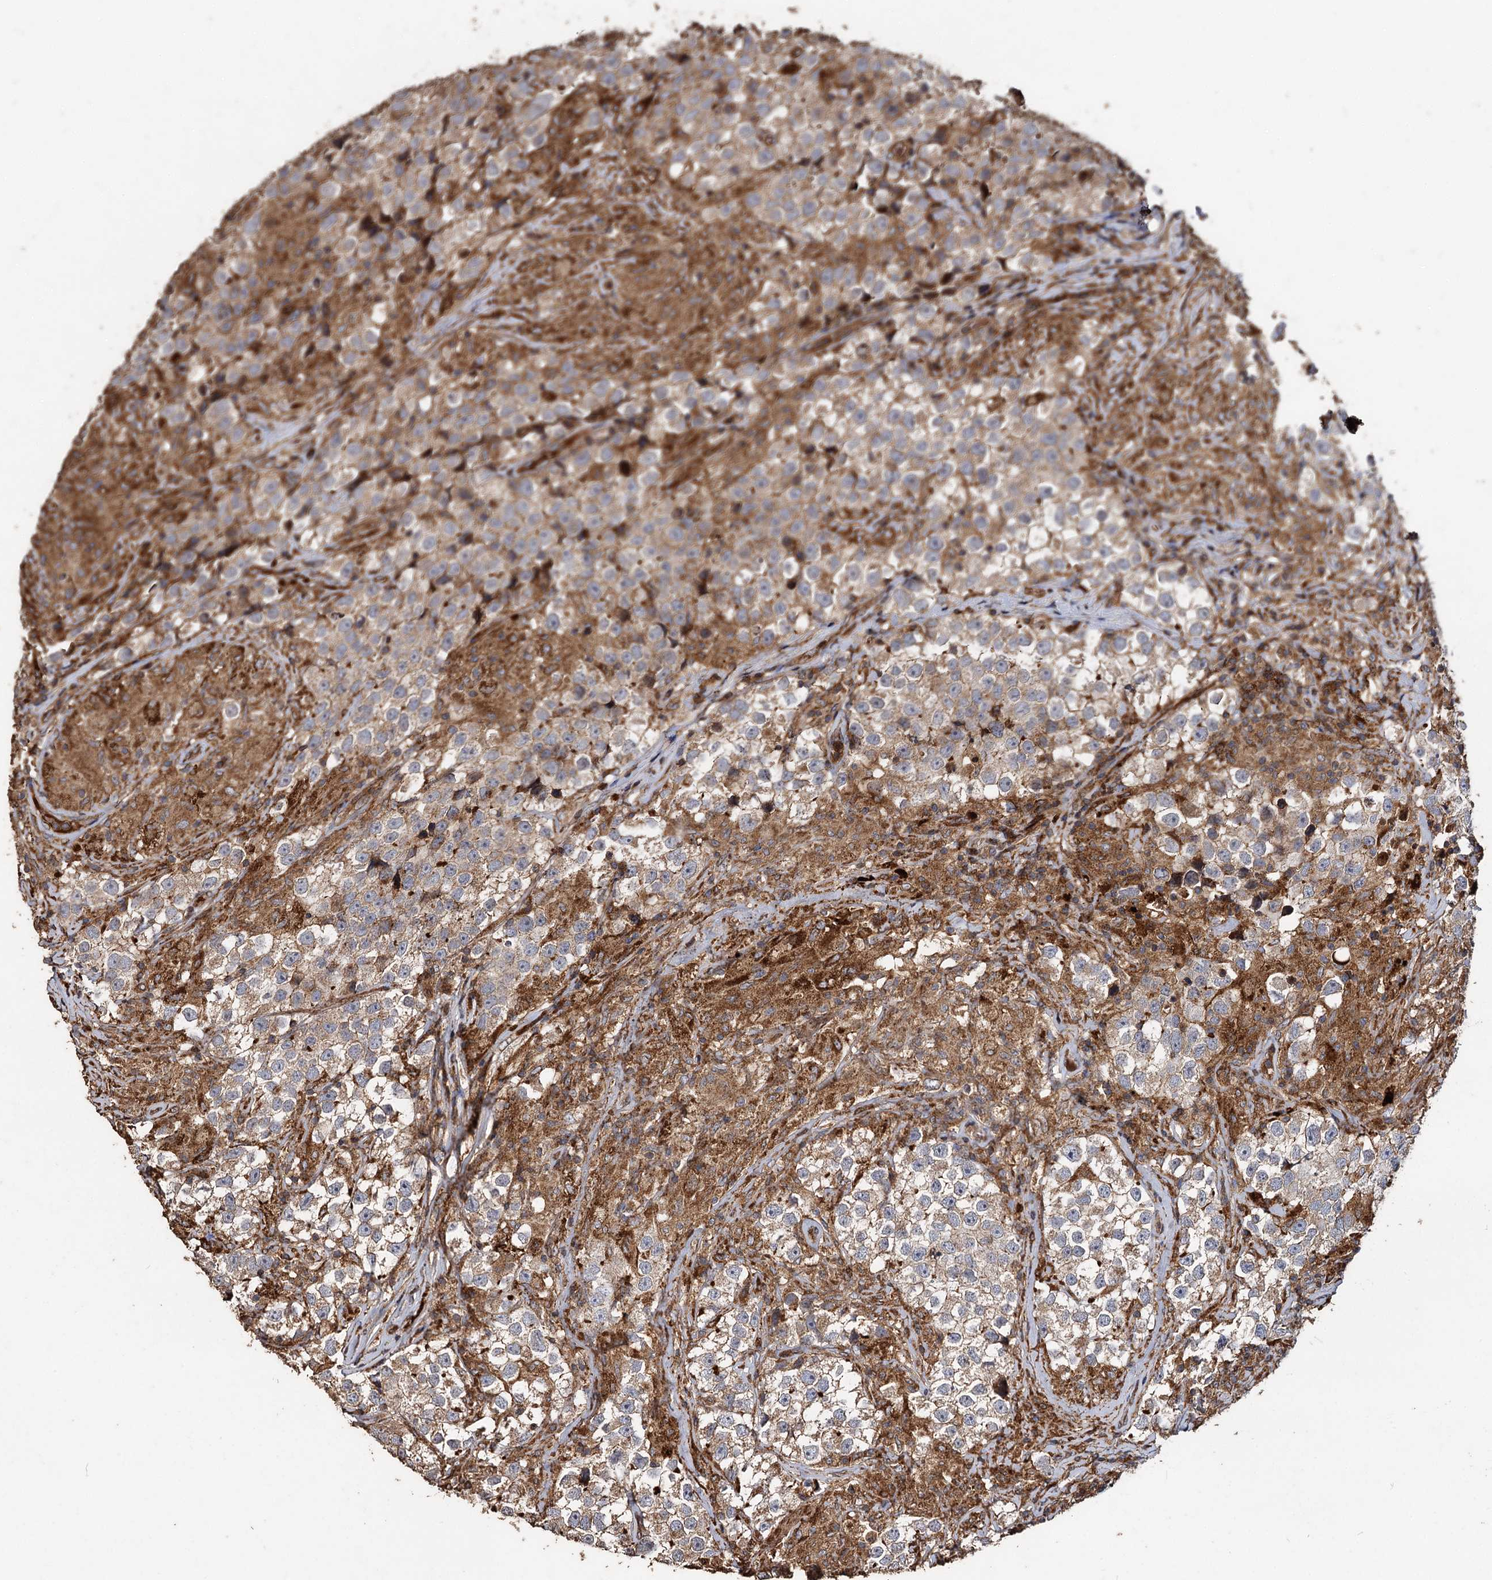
{"staining": {"intensity": "weak", "quantity": "<25%", "location": "cytoplasmic/membranous"}, "tissue": "testis cancer", "cell_type": "Tumor cells", "image_type": "cancer", "snomed": [{"axis": "morphology", "description": "Seminoma, NOS"}, {"axis": "topography", "description": "Testis"}], "caption": "Immunohistochemical staining of testis cancer exhibits no significant positivity in tumor cells.", "gene": "NOTCH2NLA", "patient": {"sex": "male", "age": 46}}